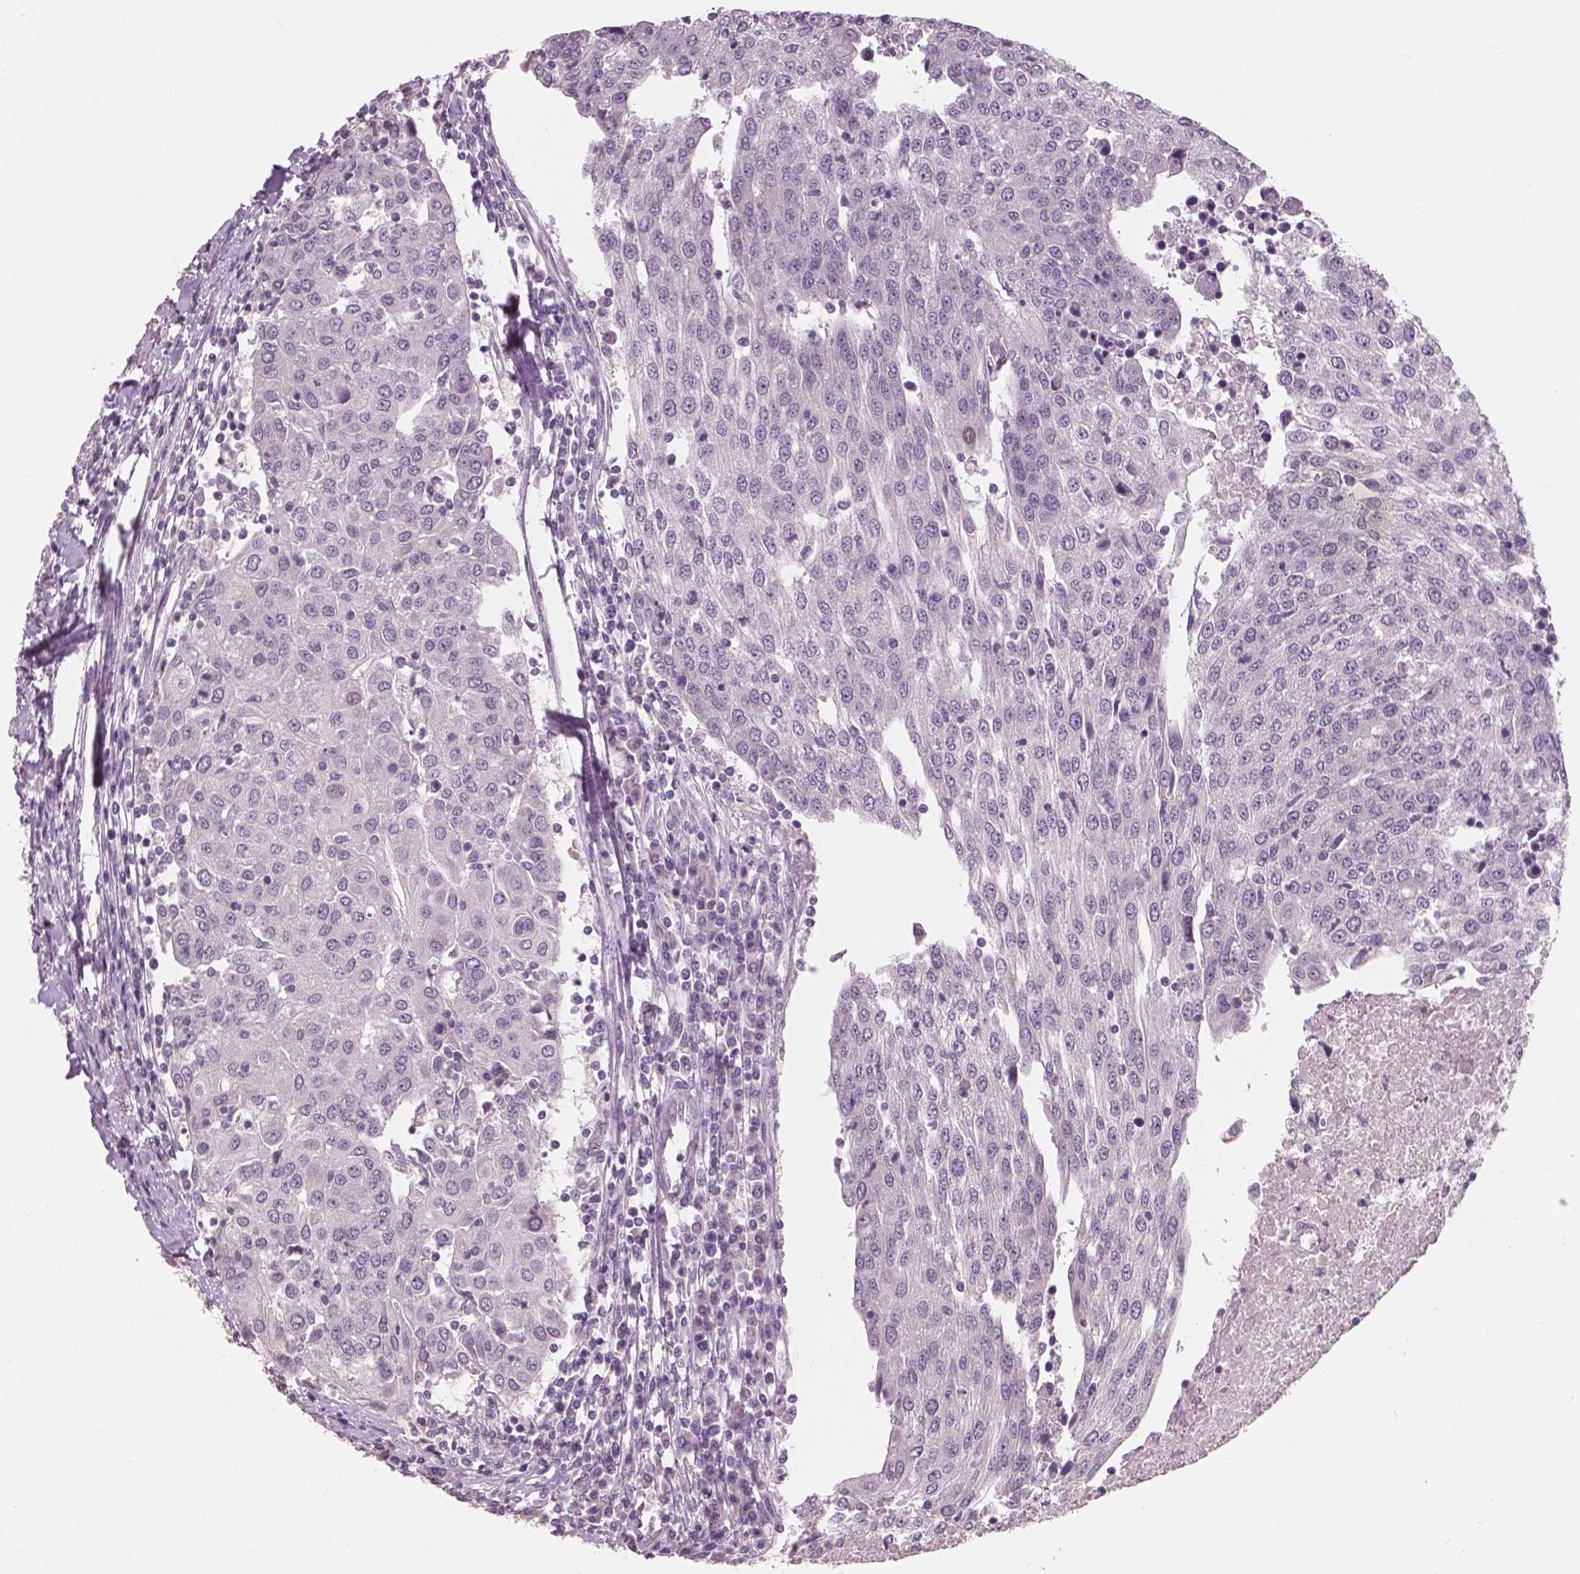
{"staining": {"intensity": "negative", "quantity": "none", "location": "none"}, "tissue": "urothelial cancer", "cell_type": "Tumor cells", "image_type": "cancer", "snomed": [{"axis": "morphology", "description": "Urothelial carcinoma, High grade"}, {"axis": "topography", "description": "Urinary bladder"}], "caption": "Tumor cells show no significant protein expression in urothelial cancer.", "gene": "RNASE7", "patient": {"sex": "female", "age": 85}}